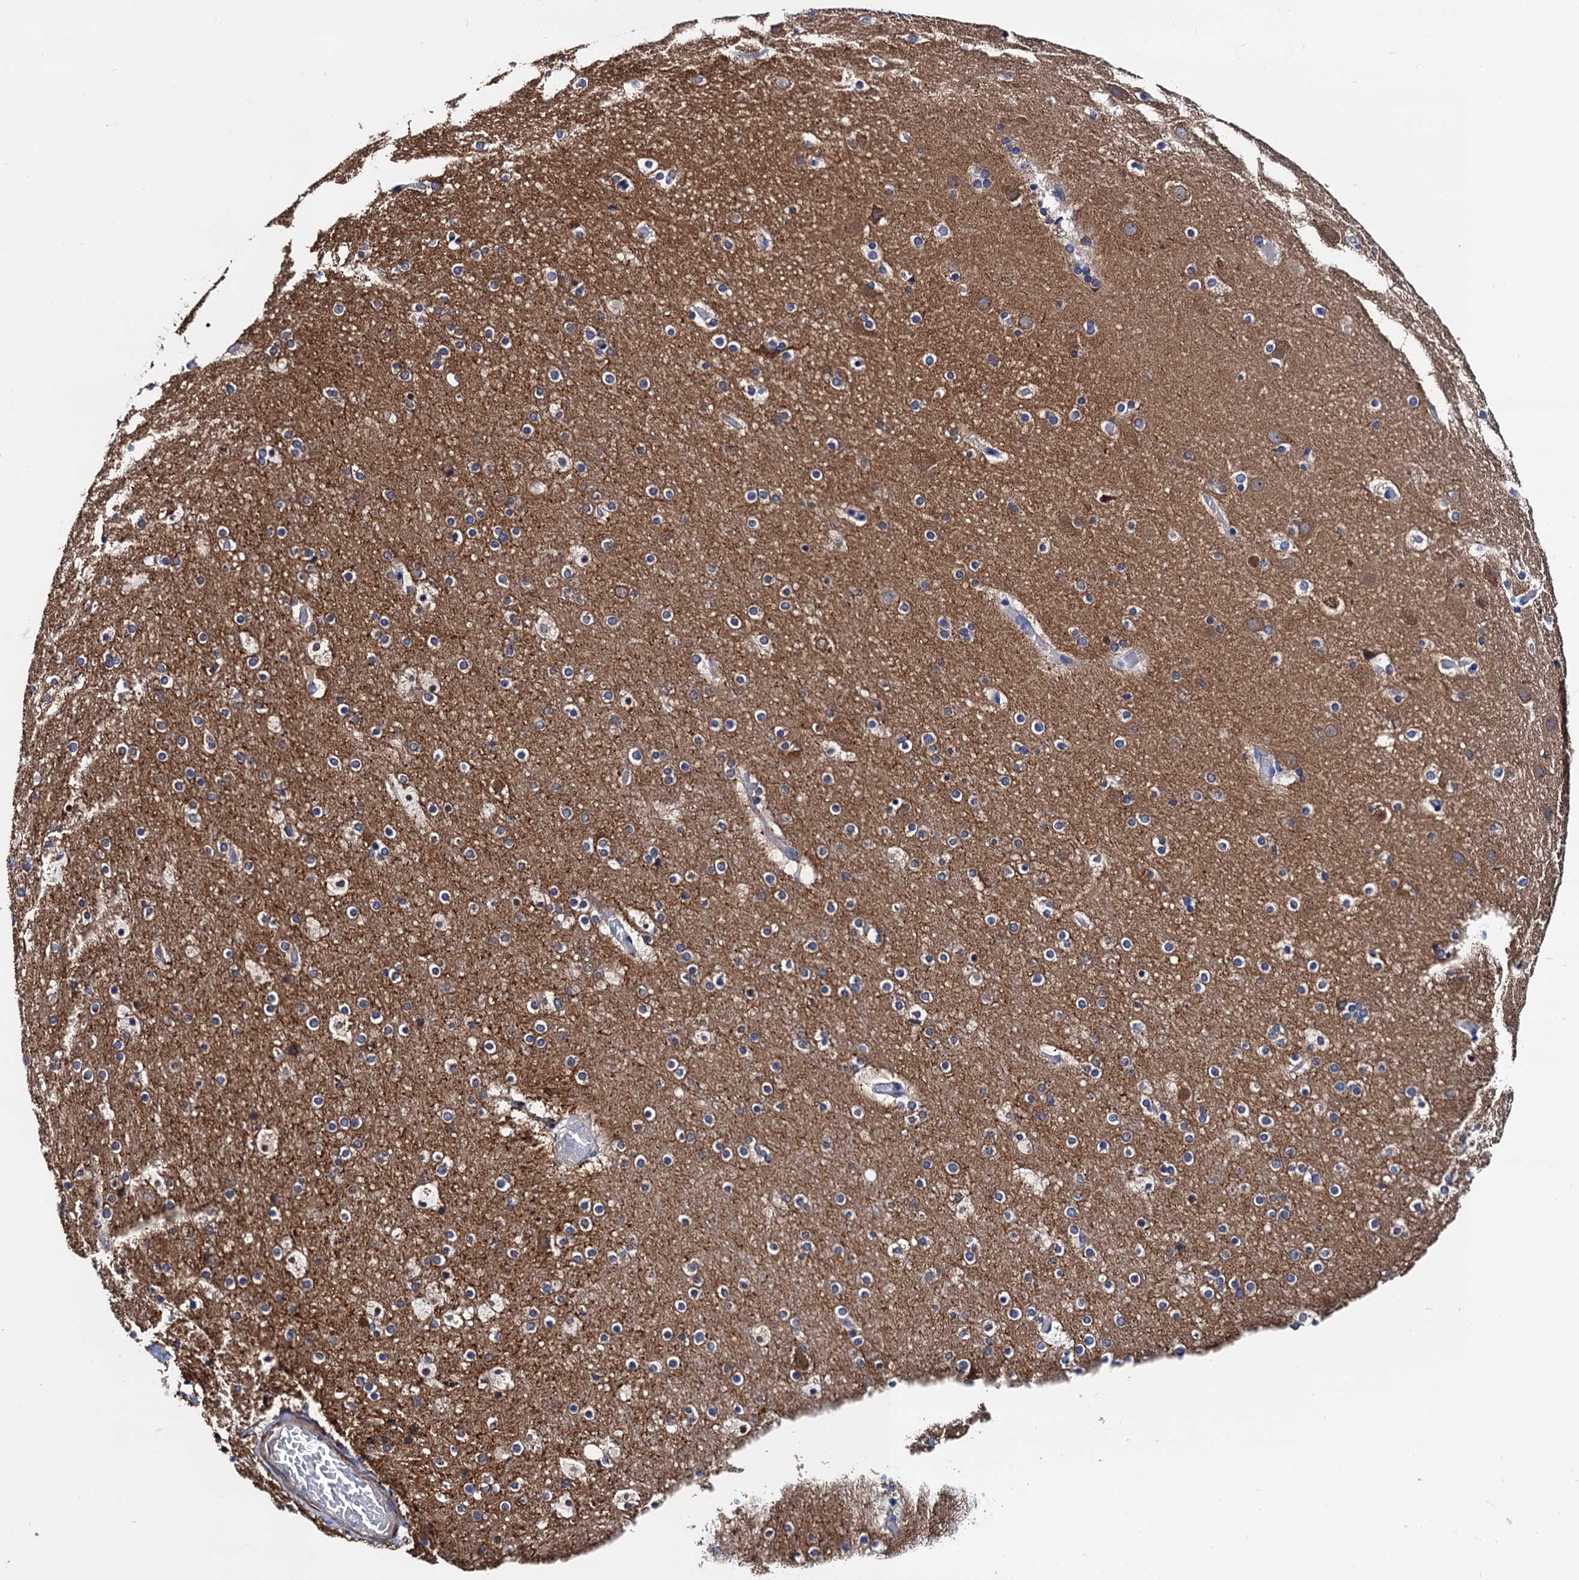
{"staining": {"intensity": "negative", "quantity": "none", "location": "none"}, "tissue": "cerebral cortex", "cell_type": "Endothelial cells", "image_type": "normal", "snomed": [{"axis": "morphology", "description": "Normal tissue, NOS"}, {"axis": "topography", "description": "Cerebral cortex"}], "caption": "A histopathology image of human cerebral cortex is negative for staining in endothelial cells. (Immunohistochemistry, brightfield microscopy, high magnification).", "gene": "ZDHHC18", "patient": {"sex": "male", "age": 57}}